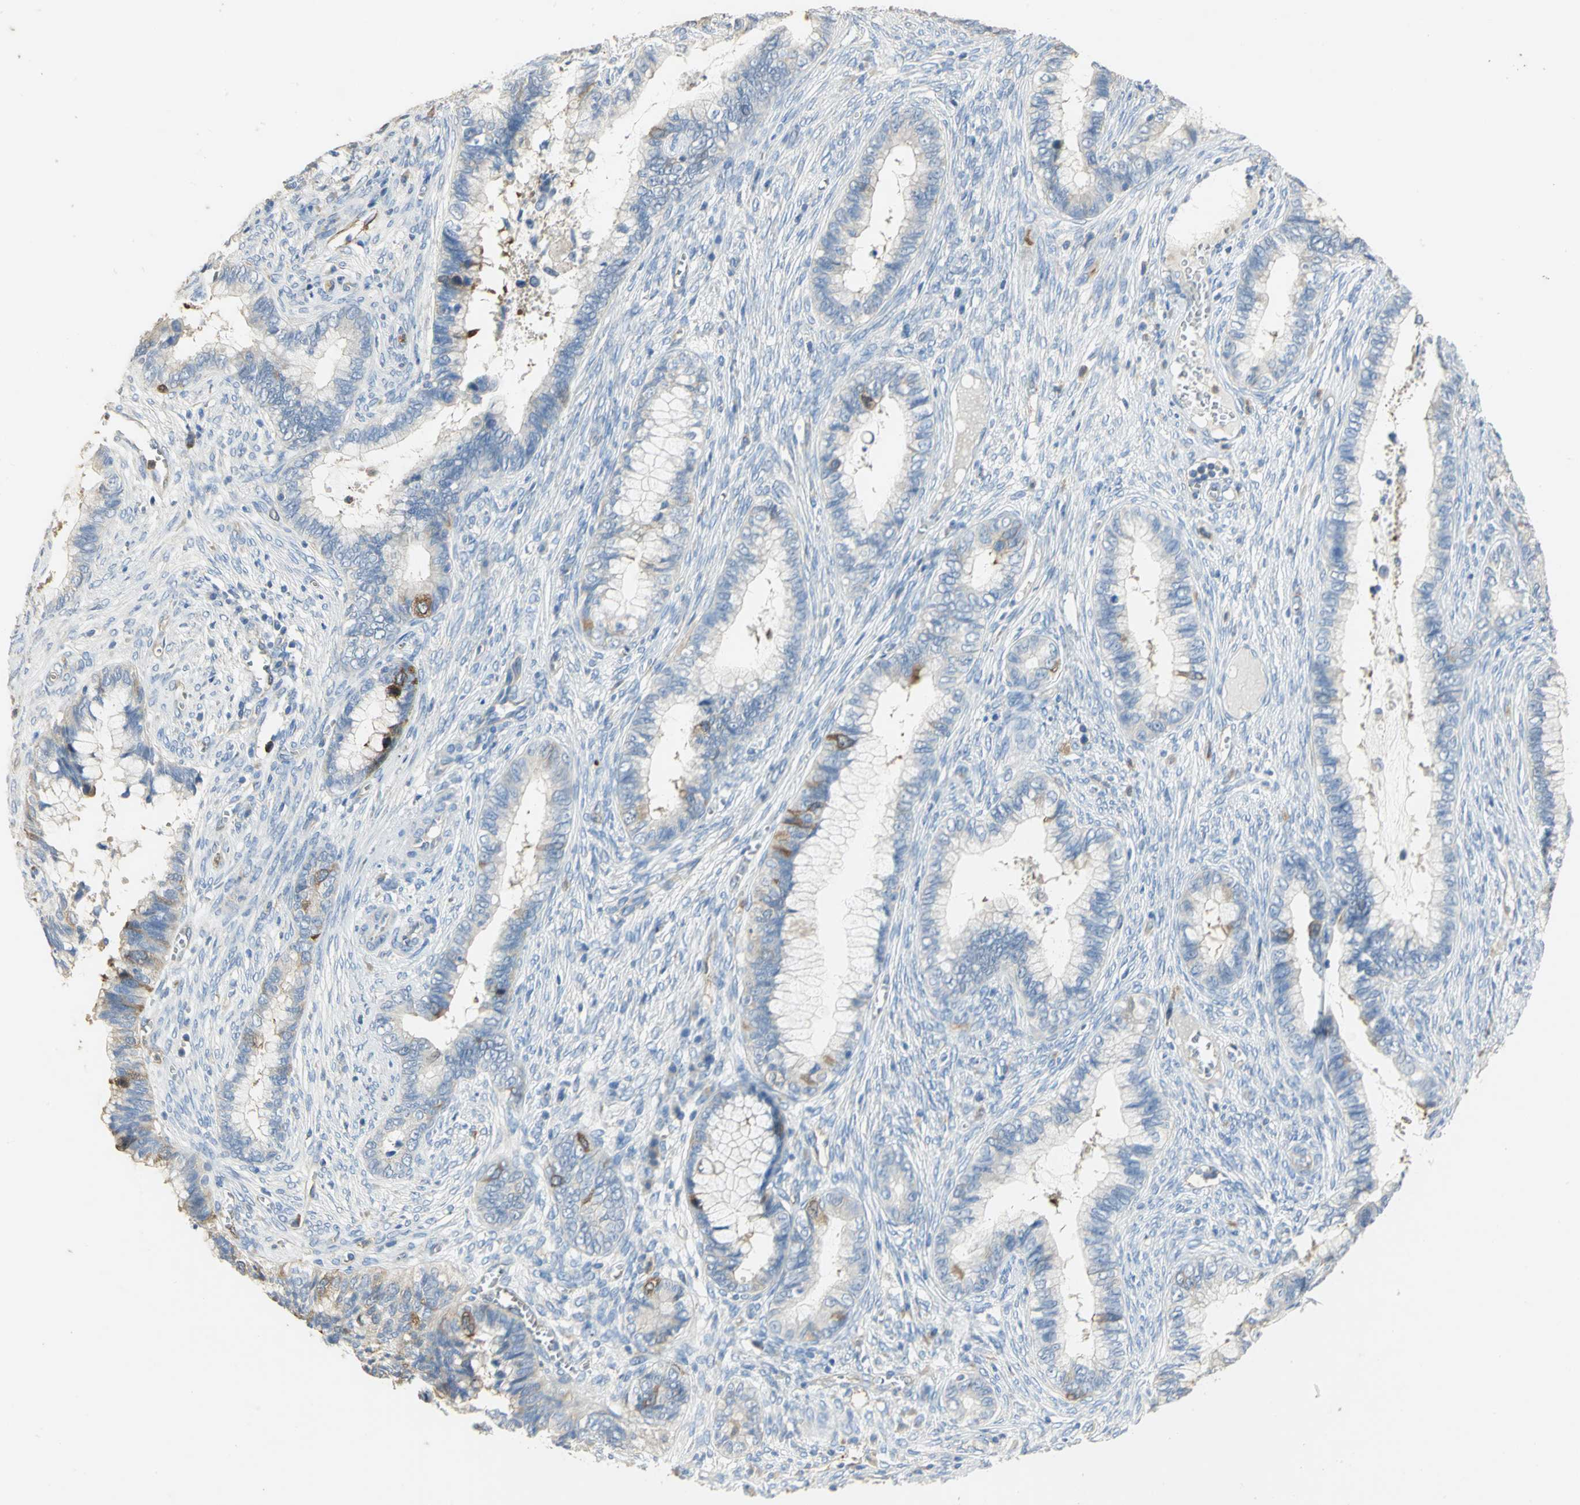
{"staining": {"intensity": "strong", "quantity": "<25%", "location": "cytoplasmic/membranous"}, "tissue": "cervical cancer", "cell_type": "Tumor cells", "image_type": "cancer", "snomed": [{"axis": "morphology", "description": "Adenocarcinoma, NOS"}, {"axis": "topography", "description": "Cervix"}], "caption": "Immunohistochemical staining of human cervical adenocarcinoma shows strong cytoplasmic/membranous protein expression in approximately <25% of tumor cells.", "gene": "DLGAP5", "patient": {"sex": "female", "age": 44}}